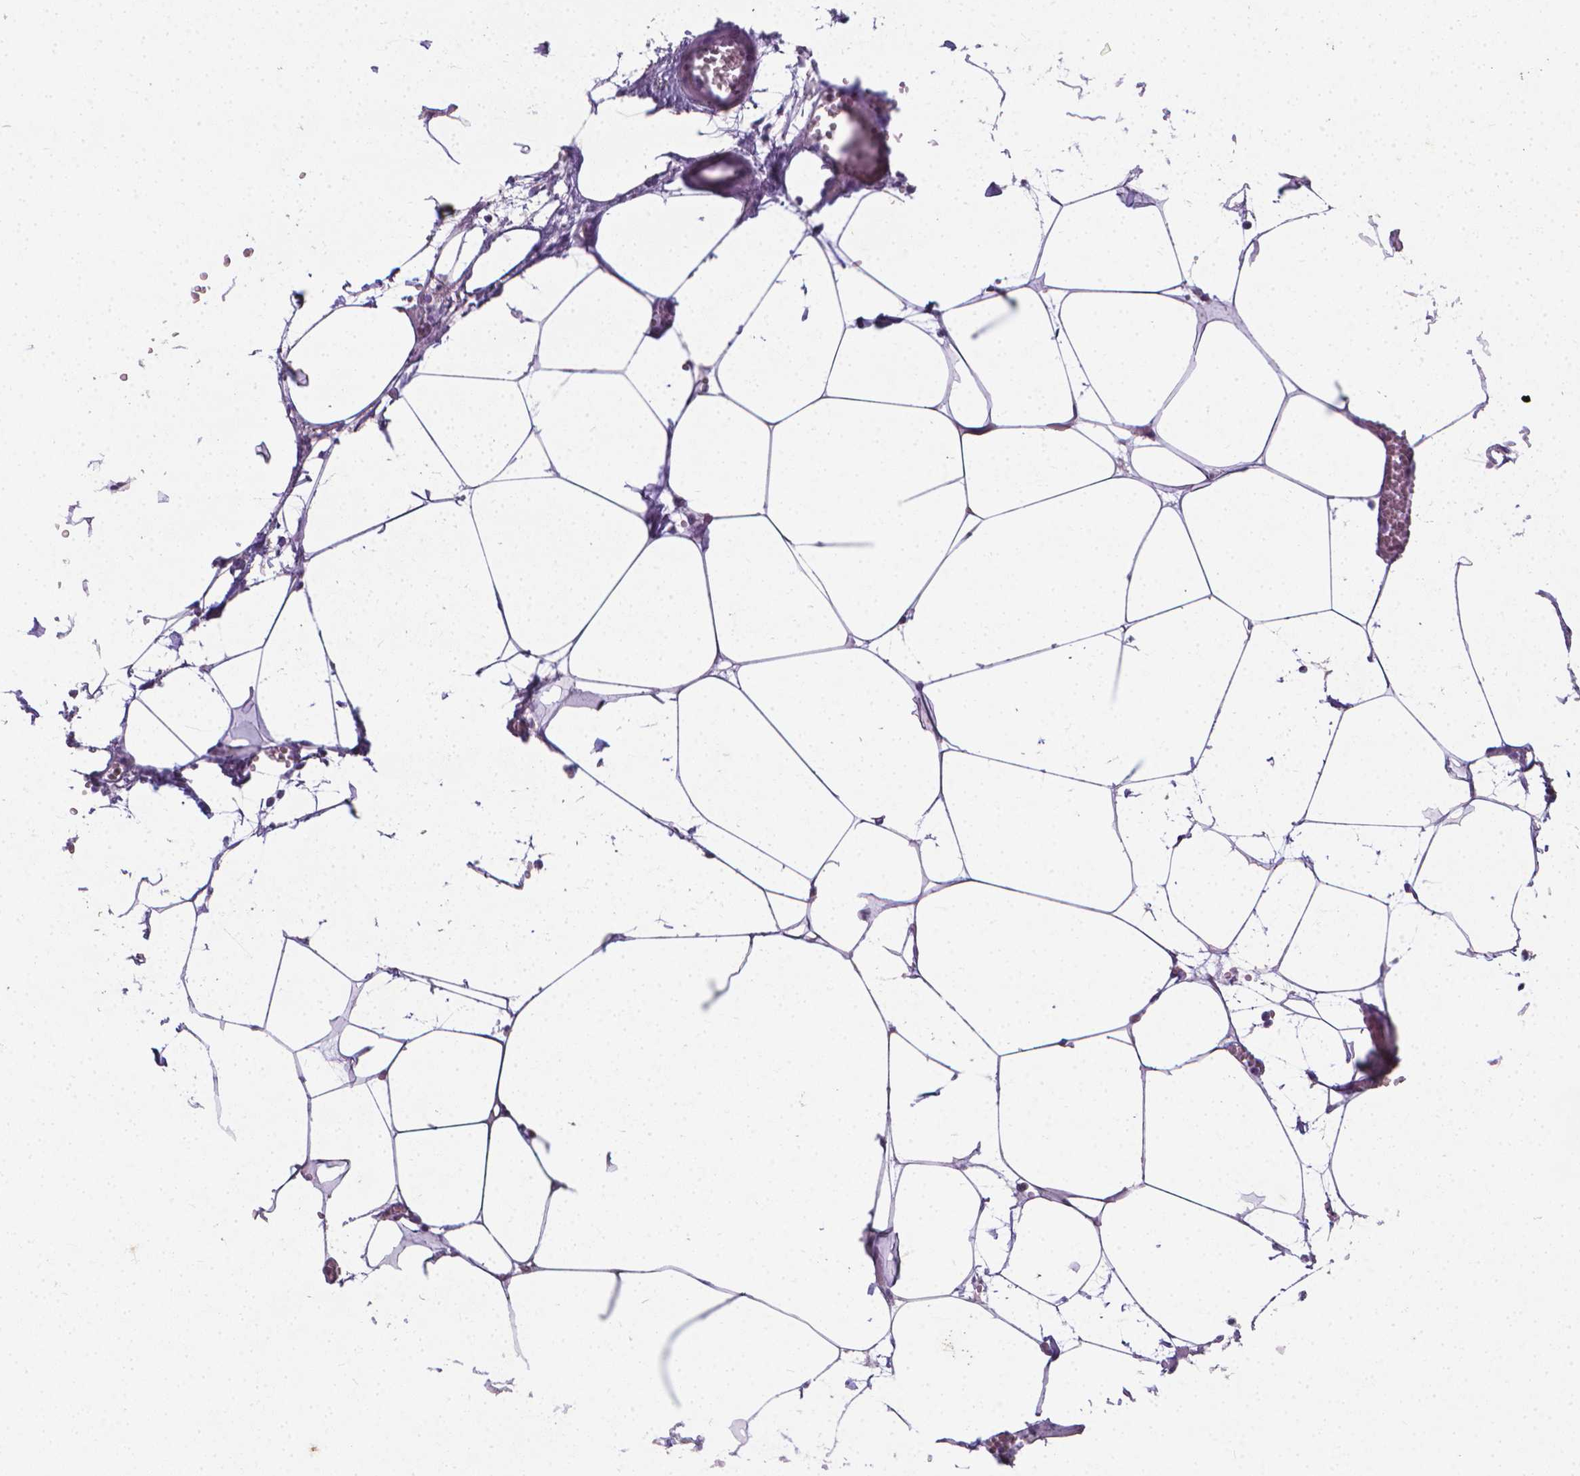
{"staining": {"intensity": "negative", "quantity": "none", "location": "none"}, "tissue": "adipose tissue", "cell_type": "Adipocytes", "image_type": "normal", "snomed": [{"axis": "morphology", "description": "Normal tissue, NOS"}, {"axis": "topography", "description": "Adipose tissue"}, {"axis": "topography", "description": "Pancreas"}, {"axis": "topography", "description": "Peripheral nerve tissue"}], "caption": "DAB (3,3'-diaminobenzidine) immunohistochemical staining of benign human adipose tissue displays no significant expression in adipocytes. The staining was performed using DAB (3,3'-diaminobenzidine) to visualize the protein expression in brown, while the nuclei were stained in blue with hematoxylin (Magnification: 20x).", "gene": "XPNPEP2", "patient": {"sex": "female", "age": 58}}